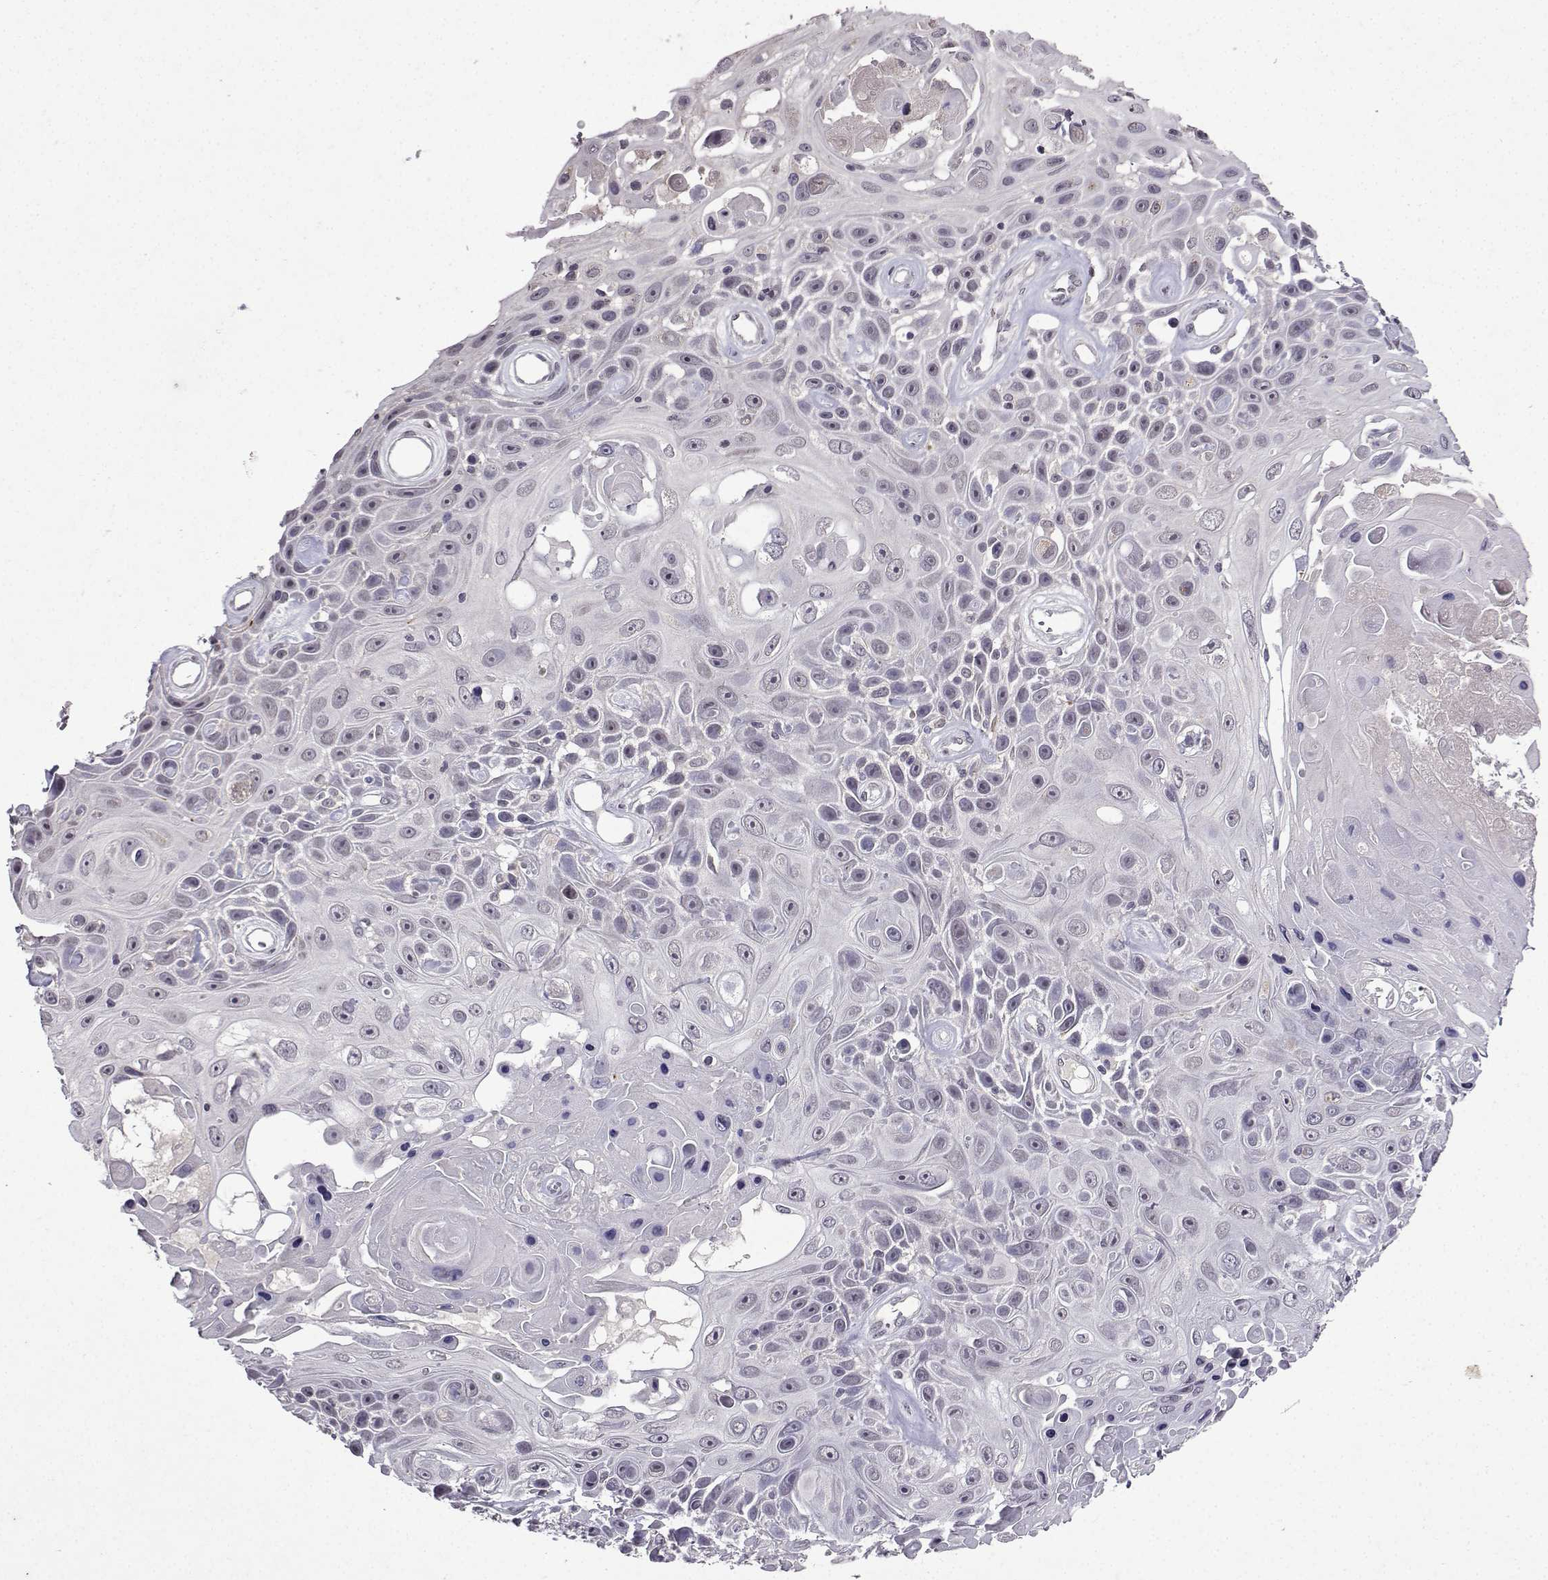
{"staining": {"intensity": "negative", "quantity": "none", "location": "none"}, "tissue": "skin cancer", "cell_type": "Tumor cells", "image_type": "cancer", "snomed": [{"axis": "morphology", "description": "Squamous cell carcinoma, NOS"}, {"axis": "topography", "description": "Skin"}], "caption": "The micrograph demonstrates no significant positivity in tumor cells of skin squamous cell carcinoma. Nuclei are stained in blue.", "gene": "CCL28", "patient": {"sex": "male", "age": 82}}